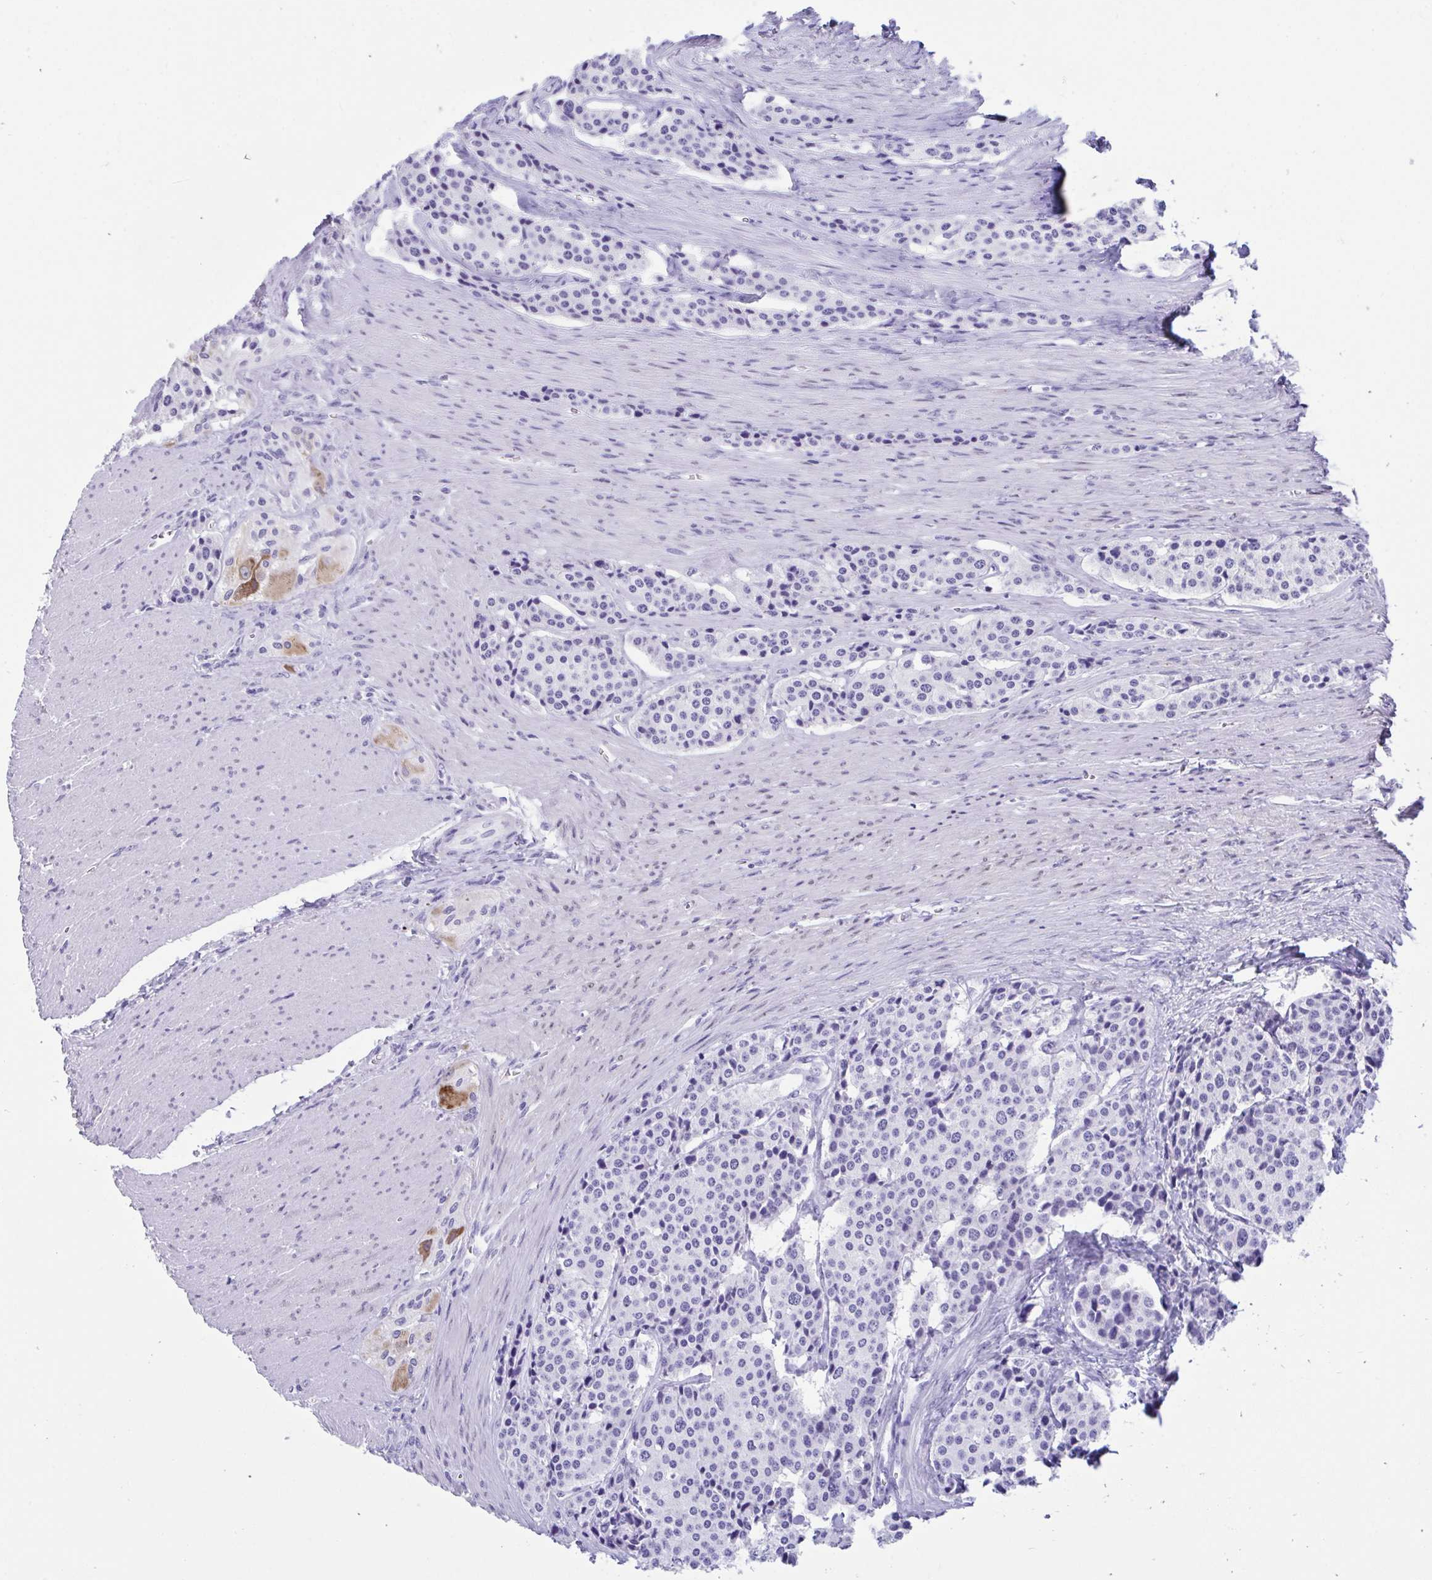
{"staining": {"intensity": "negative", "quantity": "none", "location": "none"}, "tissue": "carcinoid", "cell_type": "Tumor cells", "image_type": "cancer", "snomed": [{"axis": "morphology", "description": "Carcinoid, malignant, NOS"}, {"axis": "topography", "description": "Small intestine"}], "caption": "The immunohistochemistry (IHC) histopathology image has no significant positivity in tumor cells of carcinoid (malignant) tissue.", "gene": "TMEM35A", "patient": {"sex": "male", "age": 73}}